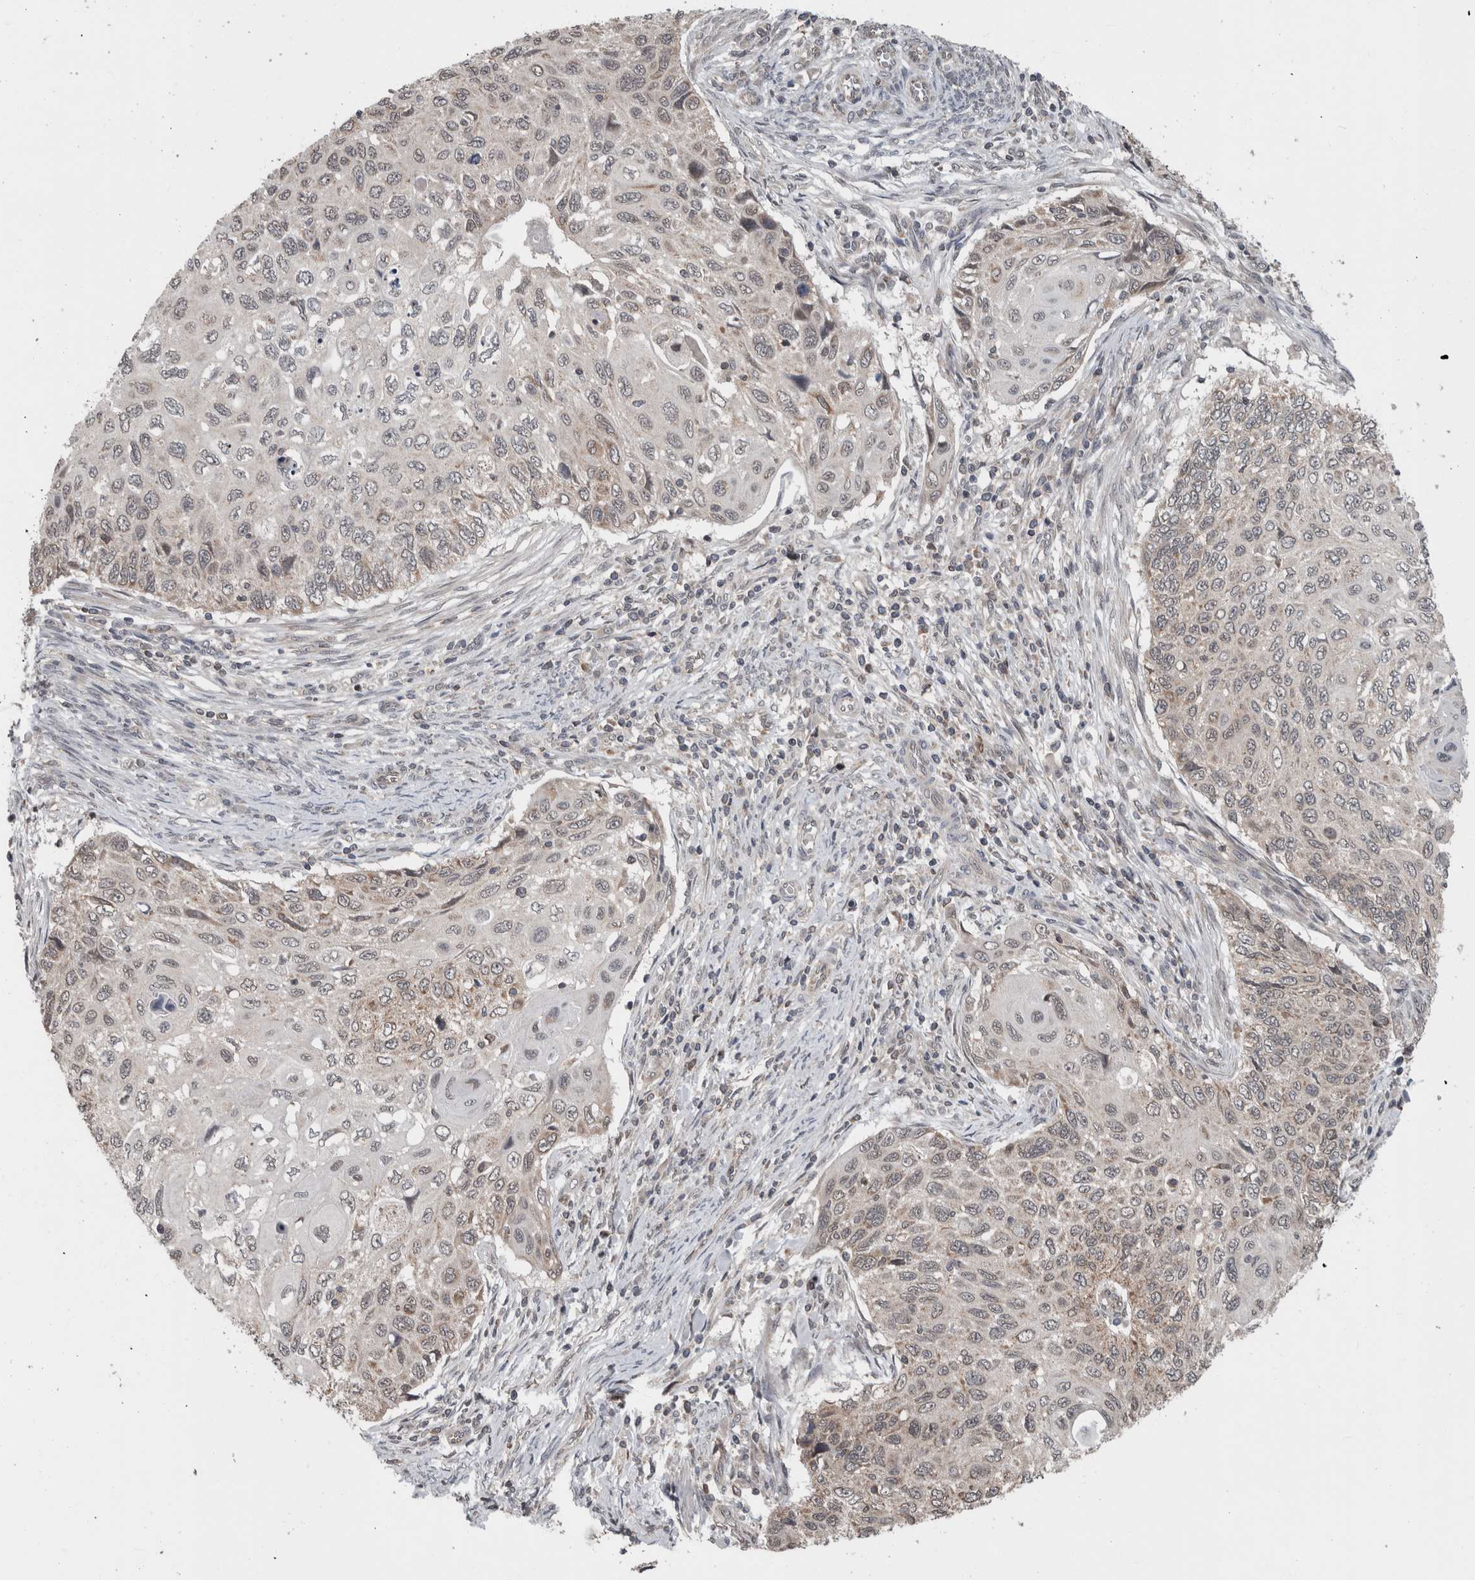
{"staining": {"intensity": "weak", "quantity": "<25%", "location": "cytoplasmic/membranous"}, "tissue": "cervical cancer", "cell_type": "Tumor cells", "image_type": "cancer", "snomed": [{"axis": "morphology", "description": "Squamous cell carcinoma, NOS"}, {"axis": "topography", "description": "Cervix"}], "caption": "The micrograph shows no staining of tumor cells in cervical squamous cell carcinoma.", "gene": "ENY2", "patient": {"sex": "female", "age": 70}}